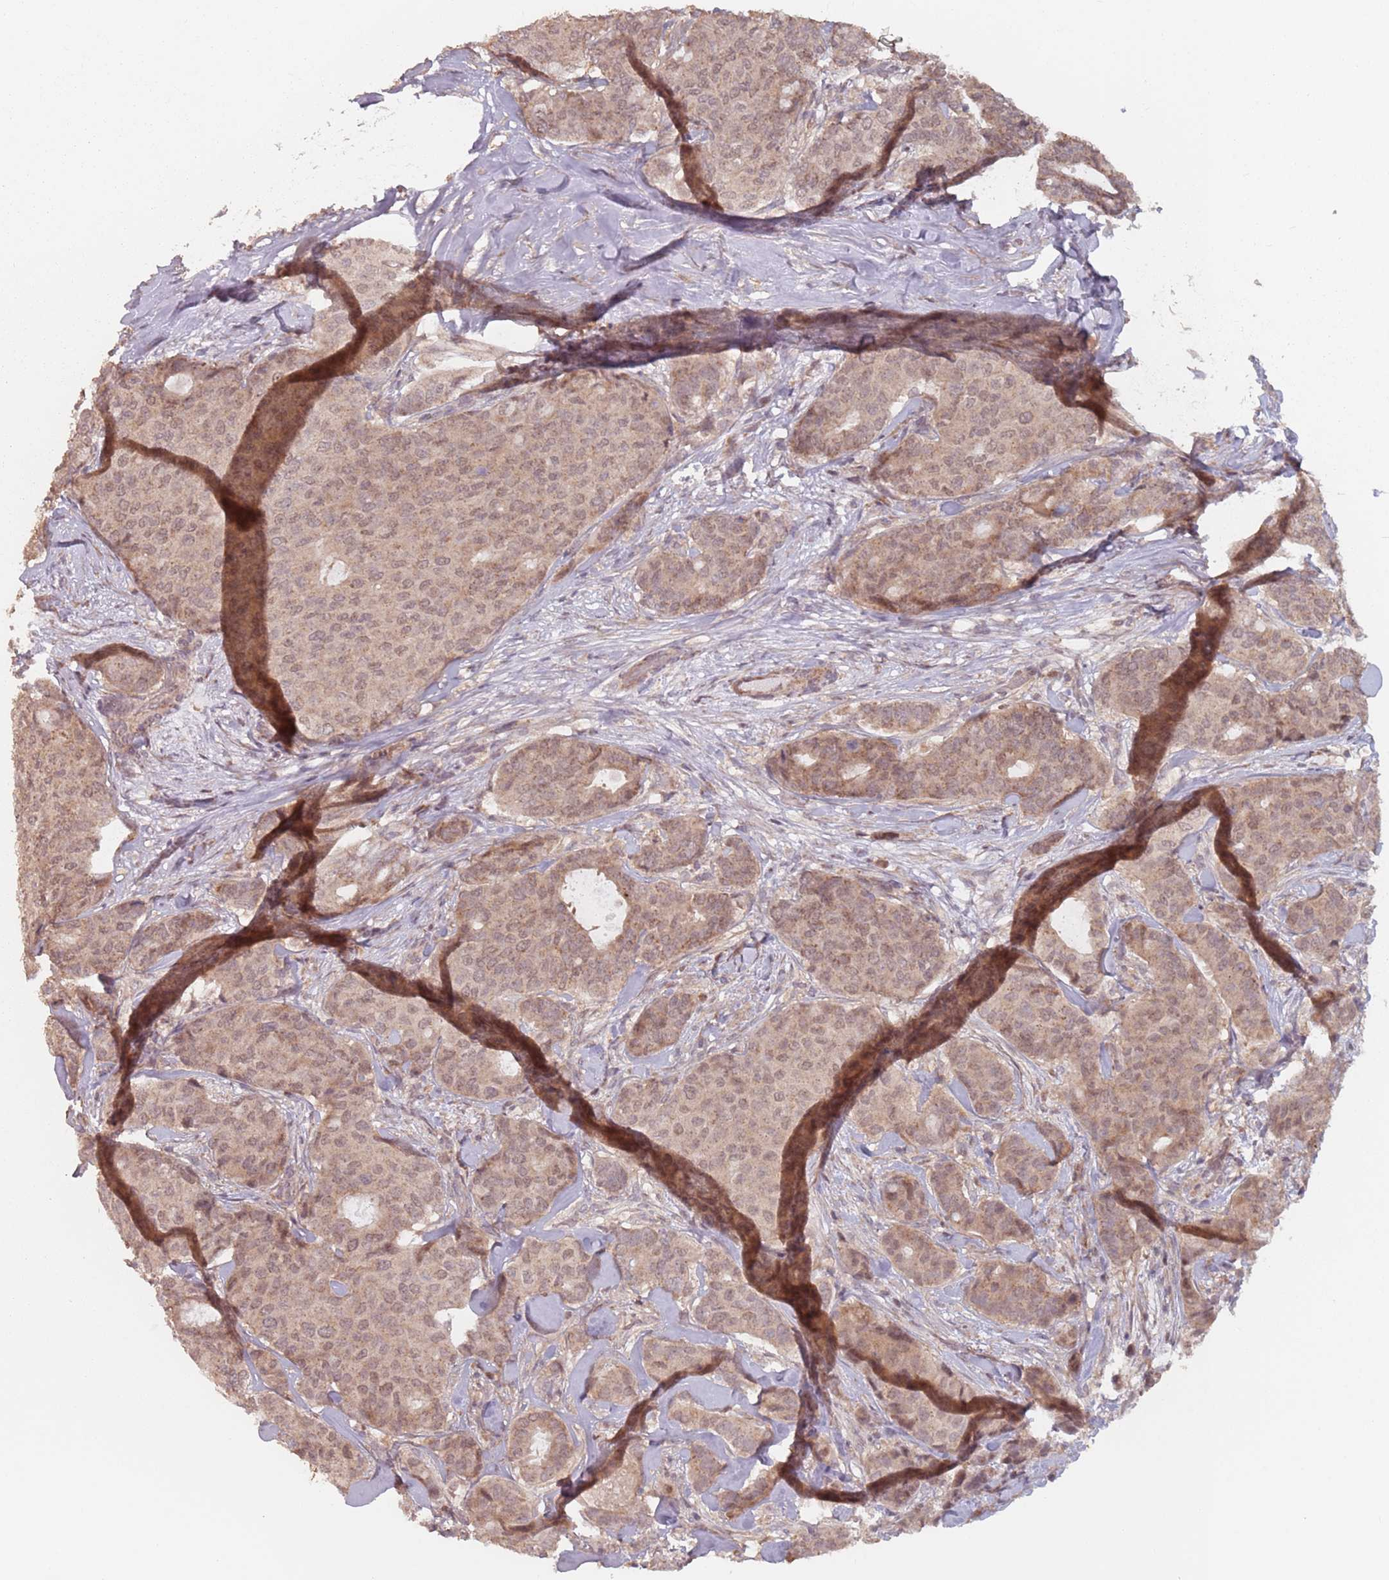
{"staining": {"intensity": "moderate", "quantity": ">75%", "location": "cytoplasmic/membranous,nuclear"}, "tissue": "breast cancer", "cell_type": "Tumor cells", "image_type": "cancer", "snomed": [{"axis": "morphology", "description": "Duct carcinoma"}, {"axis": "topography", "description": "Breast"}], "caption": "An immunohistochemistry photomicrograph of neoplastic tissue is shown. Protein staining in brown highlights moderate cytoplasmic/membranous and nuclear positivity in breast invasive ductal carcinoma within tumor cells. (DAB IHC with brightfield microscopy, high magnification).", "gene": "VPS52", "patient": {"sex": "female", "age": 75}}